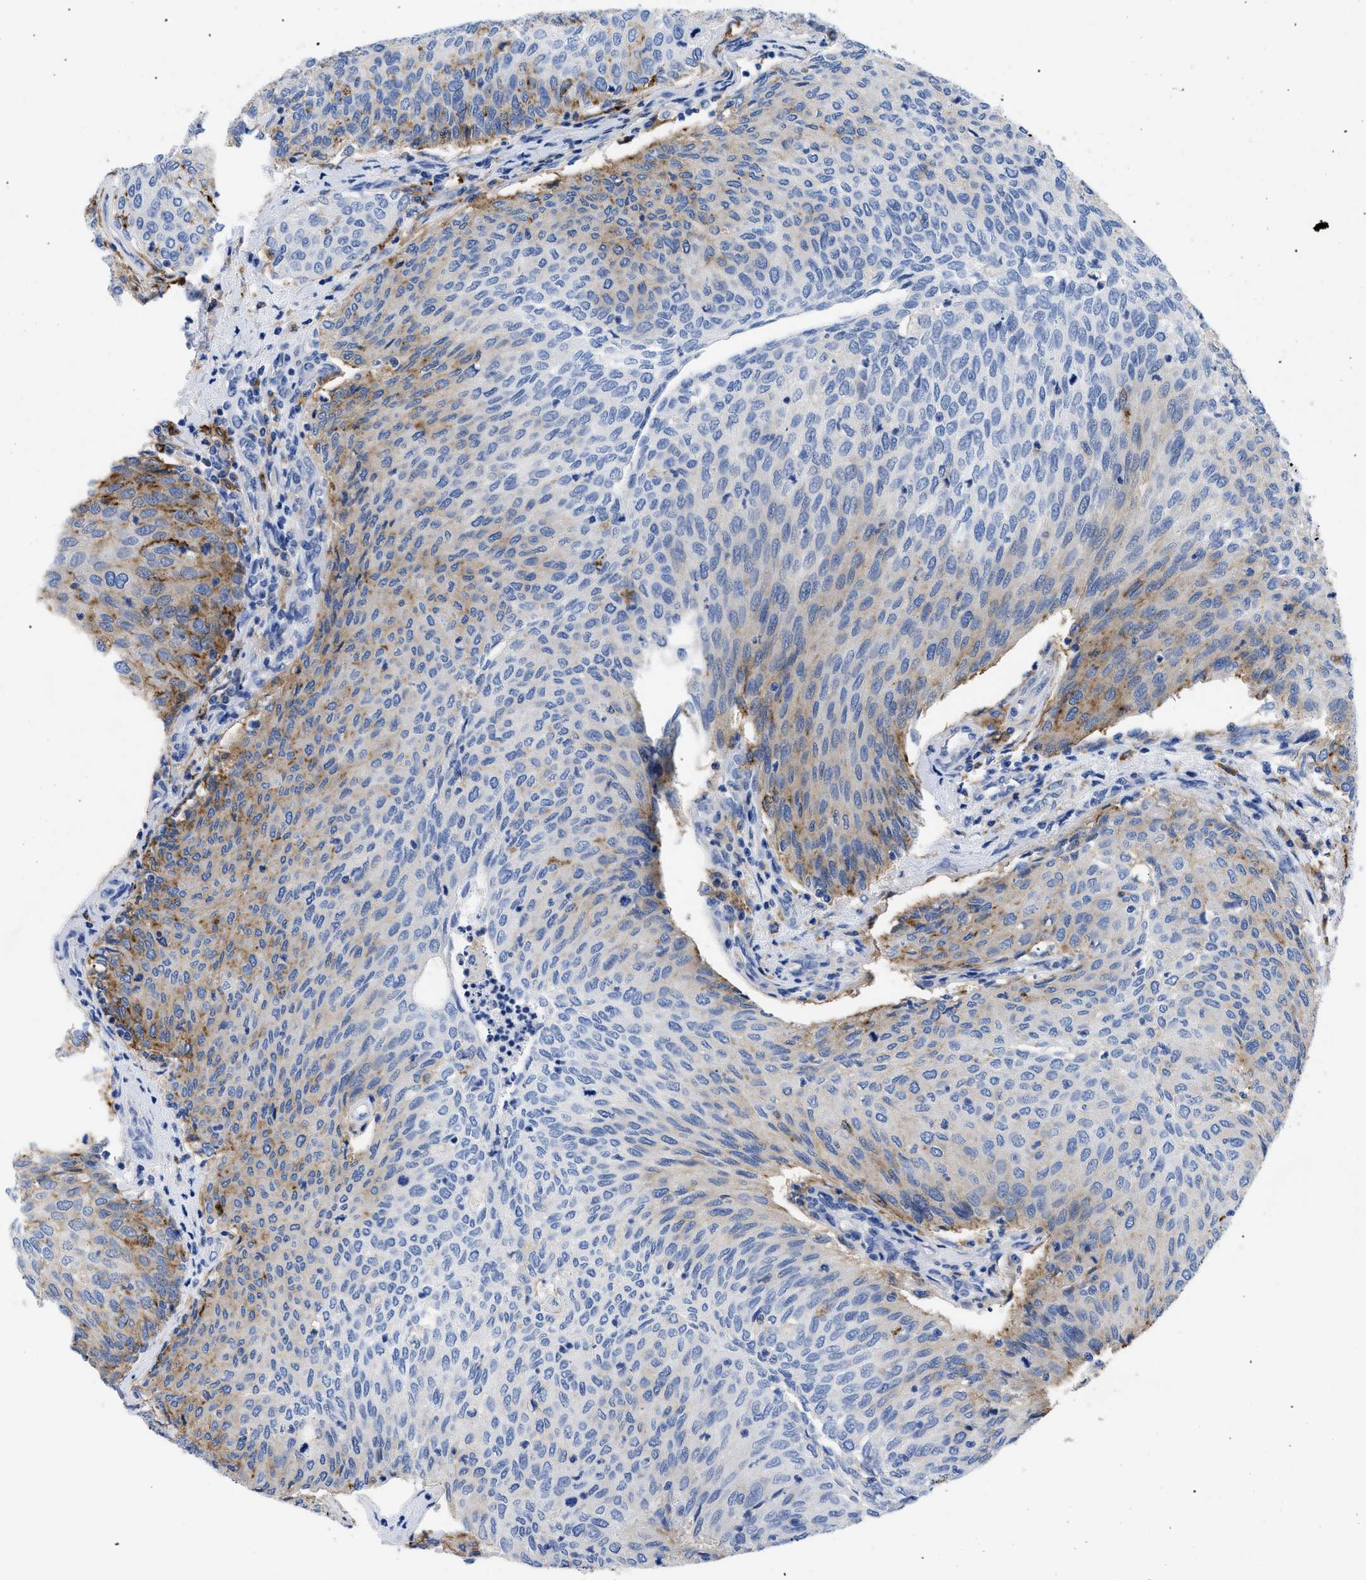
{"staining": {"intensity": "moderate", "quantity": "<25%", "location": "cytoplasmic/membranous"}, "tissue": "urothelial cancer", "cell_type": "Tumor cells", "image_type": "cancer", "snomed": [{"axis": "morphology", "description": "Urothelial carcinoma, Low grade"}, {"axis": "topography", "description": "Urinary bladder"}], "caption": "Immunohistochemistry (IHC) (DAB) staining of urothelial cancer demonstrates moderate cytoplasmic/membranous protein positivity in about <25% of tumor cells.", "gene": "HLA-DPA1", "patient": {"sex": "female", "age": 79}}